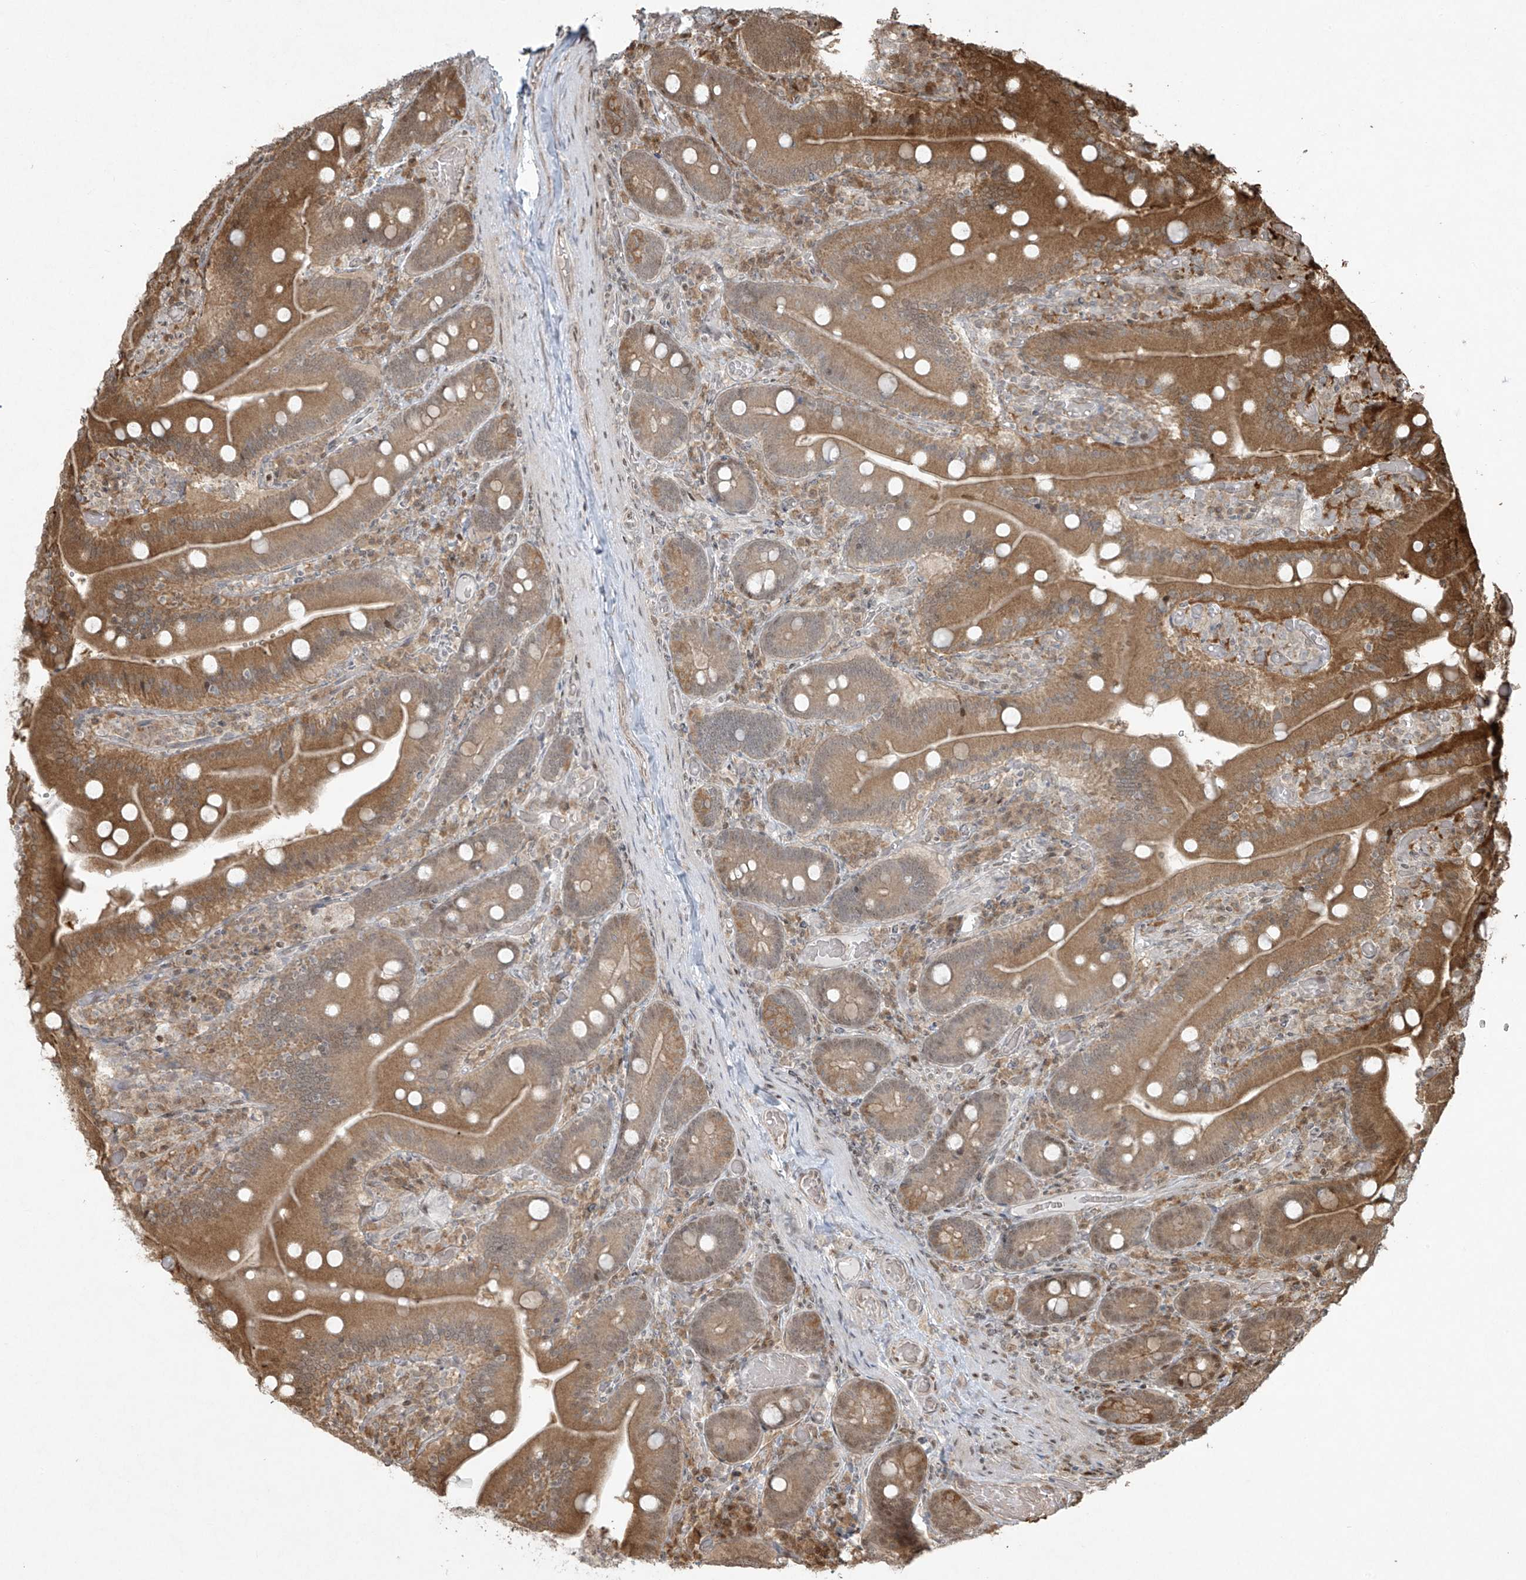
{"staining": {"intensity": "moderate", "quantity": ">75%", "location": "cytoplasmic/membranous"}, "tissue": "duodenum", "cell_type": "Glandular cells", "image_type": "normal", "snomed": [{"axis": "morphology", "description": "Normal tissue, NOS"}, {"axis": "topography", "description": "Duodenum"}], "caption": "Immunohistochemistry of benign human duodenum demonstrates medium levels of moderate cytoplasmic/membranous positivity in about >75% of glandular cells. The staining is performed using DAB brown chromogen to label protein expression. The nuclei are counter-stained blue using hematoxylin.", "gene": "TTC22", "patient": {"sex": "female", "age": 62}}